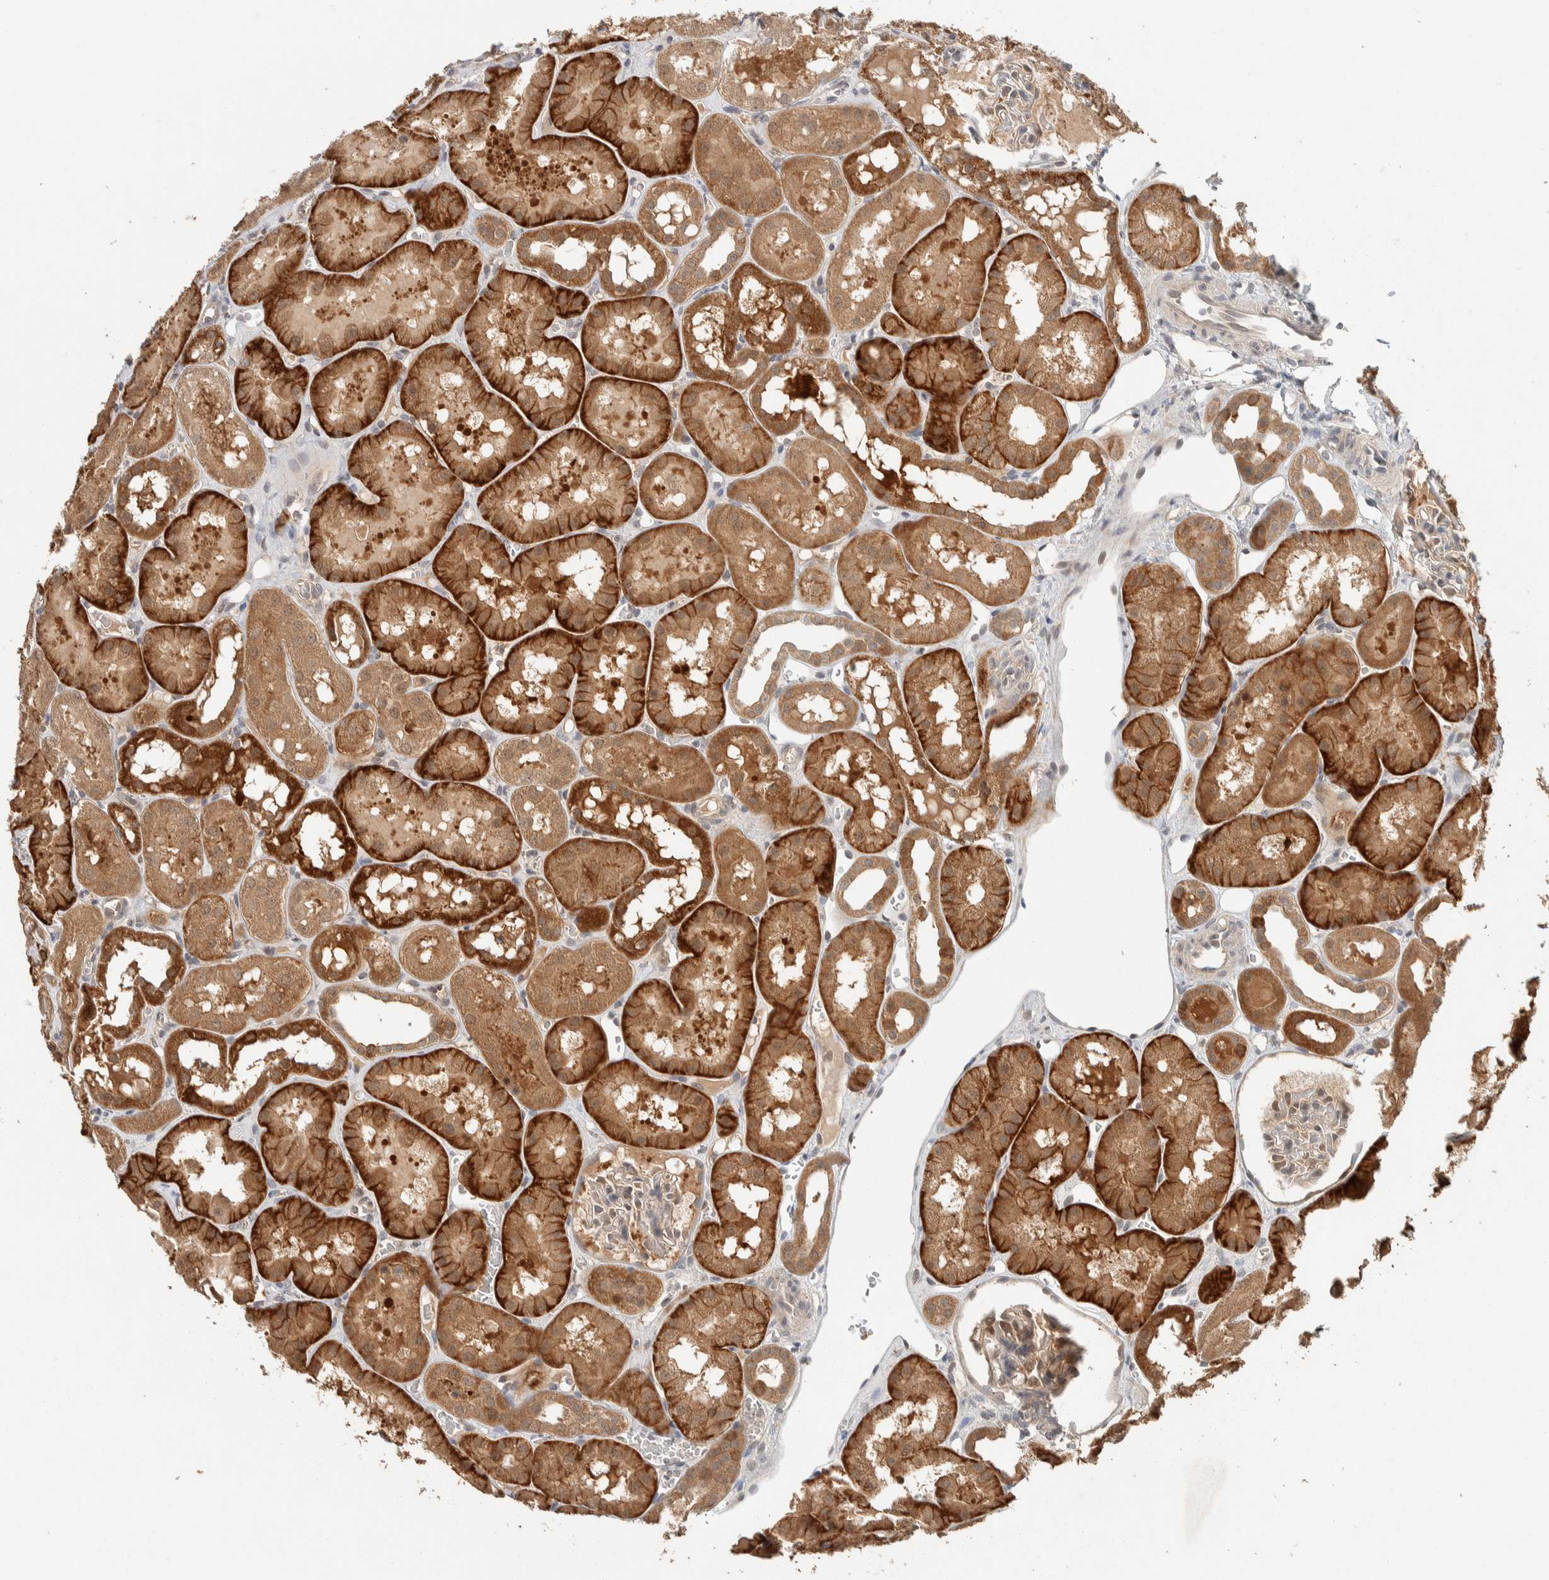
{"staining": {"intensity": "weak", "quantity": "25%-75%", "location": "cytoplasmic/membranous"}, "tissue": "kidney", "cell_type": "Cells in glomeruli", "image_type": "normal", "snomed": [{"axis": "morphology", "description": "Normal tissue, NOS"}, {"axis": "topography", "description": "Kidney"}, {"axis": "topography", "description": "Urinary bladder"}], "caption": "A low amount of weak cytoplasmic/membranous positivity is present in approximately 25%-75% of cells in glomeruli in normal kidney. (DAB IHC, brown staining for protein, blue staining for nuclei).", "gene": "ZNF567", "patient": {"sex": "male", "age": 16}}